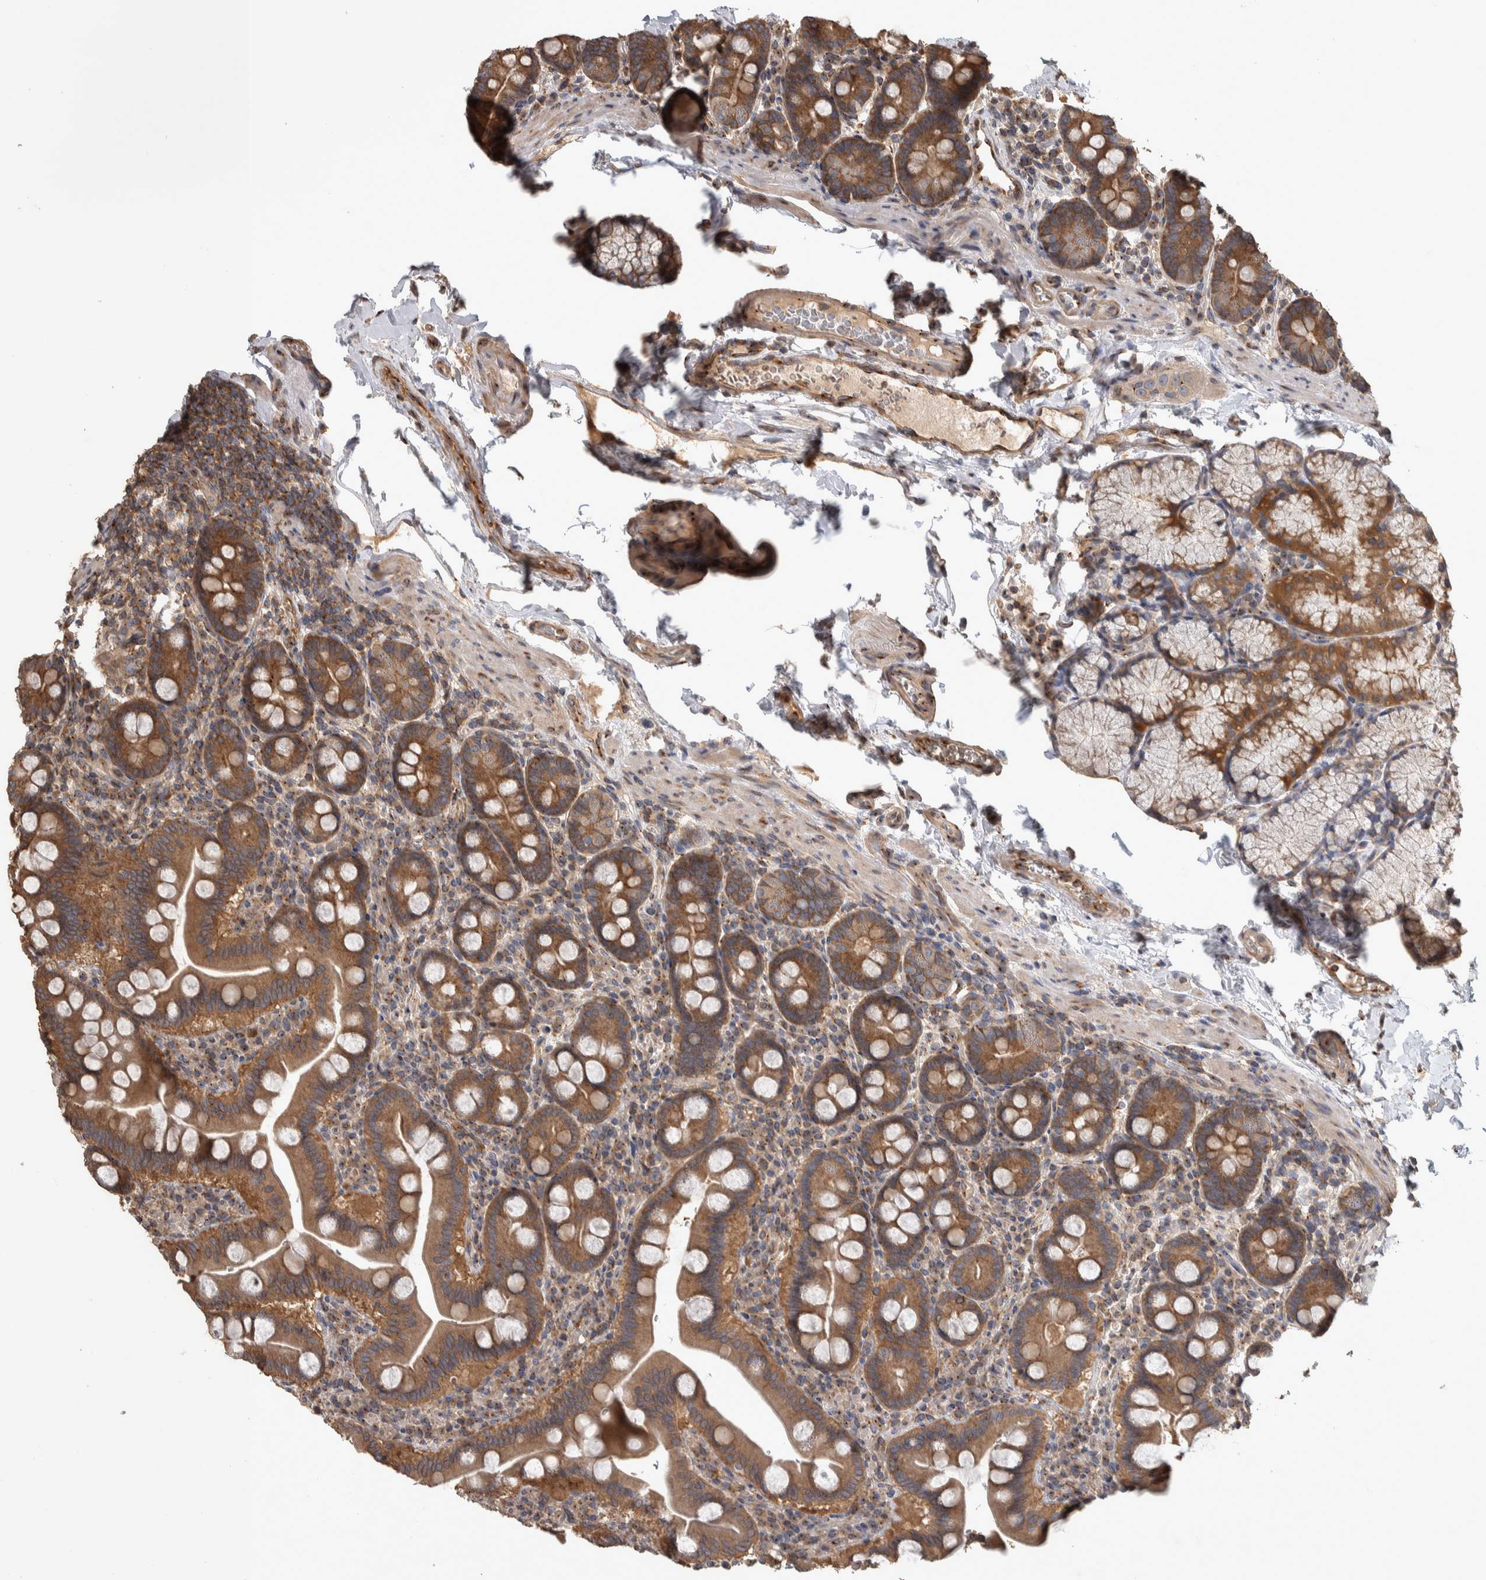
{"staining": {"intensity": "moderate", "quantity": ">75%", "location": "cytoplasmic/membranous"}, "tissue": "duodenum", "cell_type": "Glandular cells", "image_type": "normal", "snomed": [{"axis": "morphology", "description": "Normal tissue, NOS"}, {"axis": "morphology", "description": "Adenocarcinoma, NOS"}, {"axis": "topography", "description": "Pancreas"}, {"axis": "topography", "description": "Duodenum"}], "caption": "Protein staining by IHC exhibits moderate cytoplasmic/membranous expression in approximately >75% of glandular cells in benign duodenum.", "gene": "IFRD1", "patient": {"sex": "male", "age": 50}}